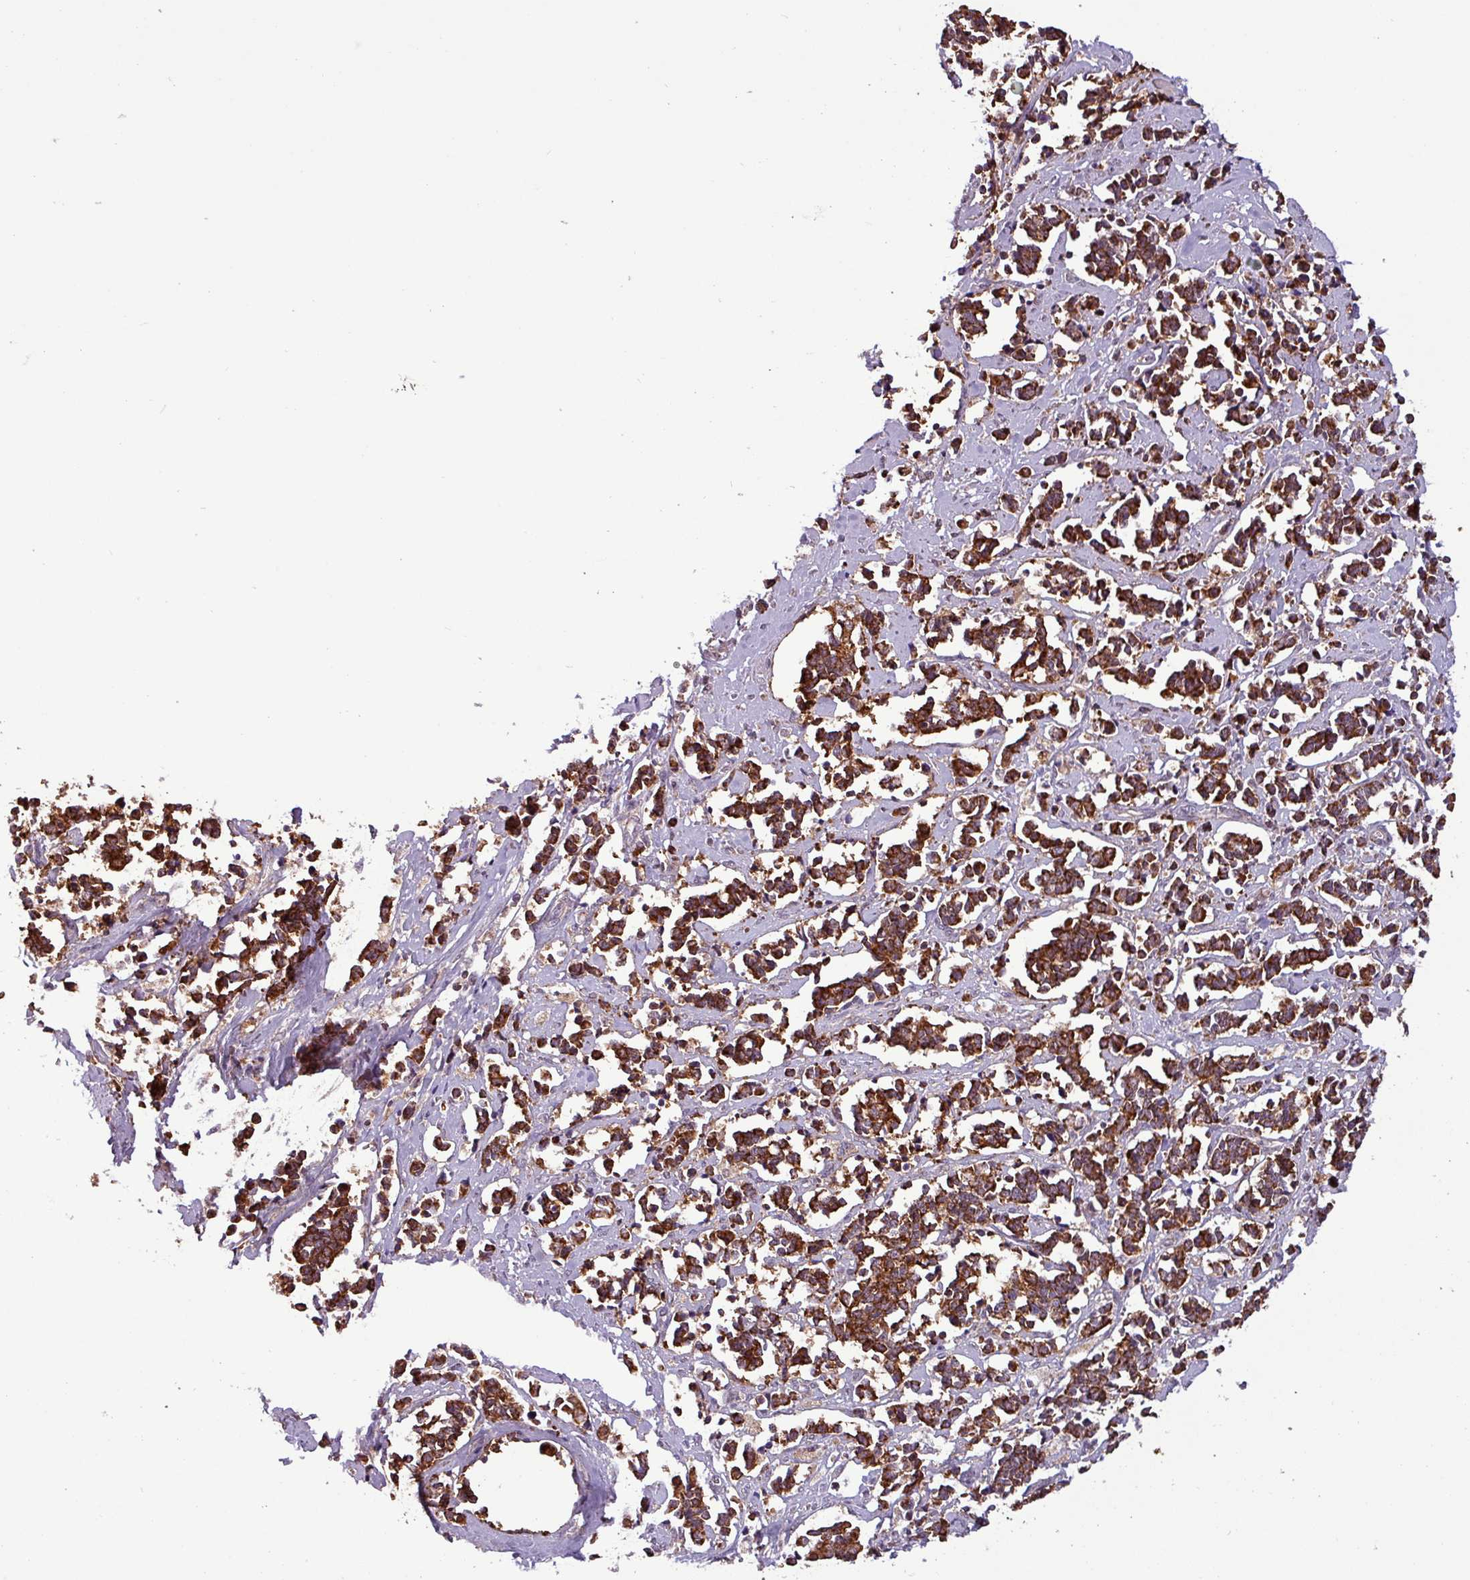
{"staining": {"intensity": "strong", "quantity": ">75%", "location": "cytoplasmic/membranous"}, "tissue": "cervical cancer", "cell_type": "Tumor cells", "image_type": "cancer", "snomed": [{"axis": "morphology", "description": "Normal tissue, NOS"}, {"axis": "morphology", "description": "Squamous cell carcinoma, NOS"}, {"axis": "topography", "description": "Cervix"}], "caption": "Immunohistochemistry histopathology image of human squamous cell carcinoma (cervical) stained for a protein (brown), which exhibits high levels of strong cytoplasmic/membranous positivity in about >75% of tumor cells.", "gene": "MCTP2", "patient": {"sex": "female", "age": 35}}